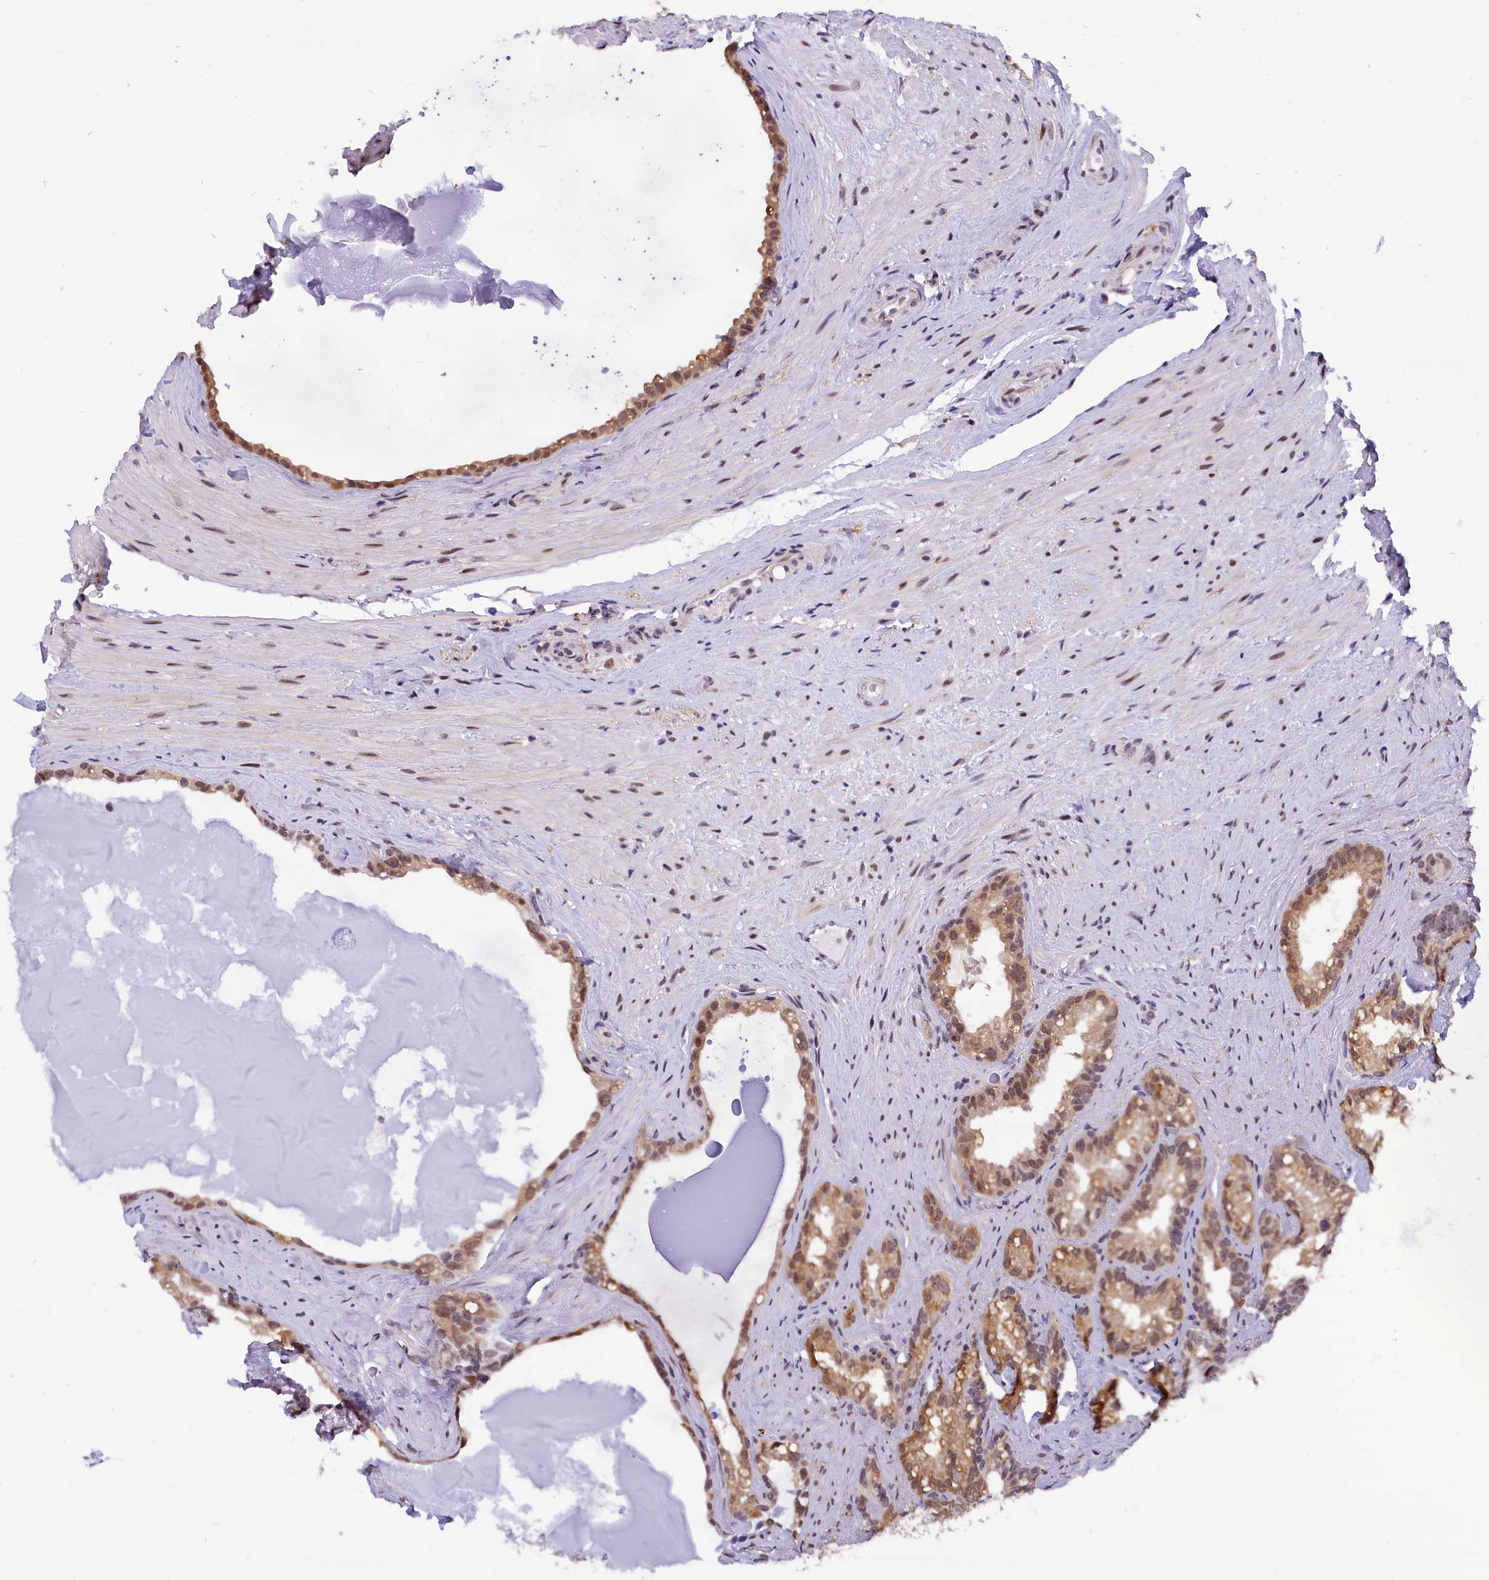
{"staining": {"intensity": "moderate", "quantity": ">75%", "location": "cytoplasmic/membranous,nuclear"}, "tissue": "seminal vesicle", "cell_type": "Glandular cells", "image_type": "normal", "snomed": [{"axis": "morphology", "description": "Normal tissue, NOS"}, {"axis": "topography", "description": "Prostate"}, {"axis": "topography", "description": "Seminal veicle"}], "caption": "Moderate cytoplasmic/membranous,nuclear expression for a protein is appreciated in about >75% of glandular cells of unremarkable seminal vesicle using immunohistochemistry (IHC).", "gene": "CDYL2", "patient": {"sex": "male", "age": 79}}